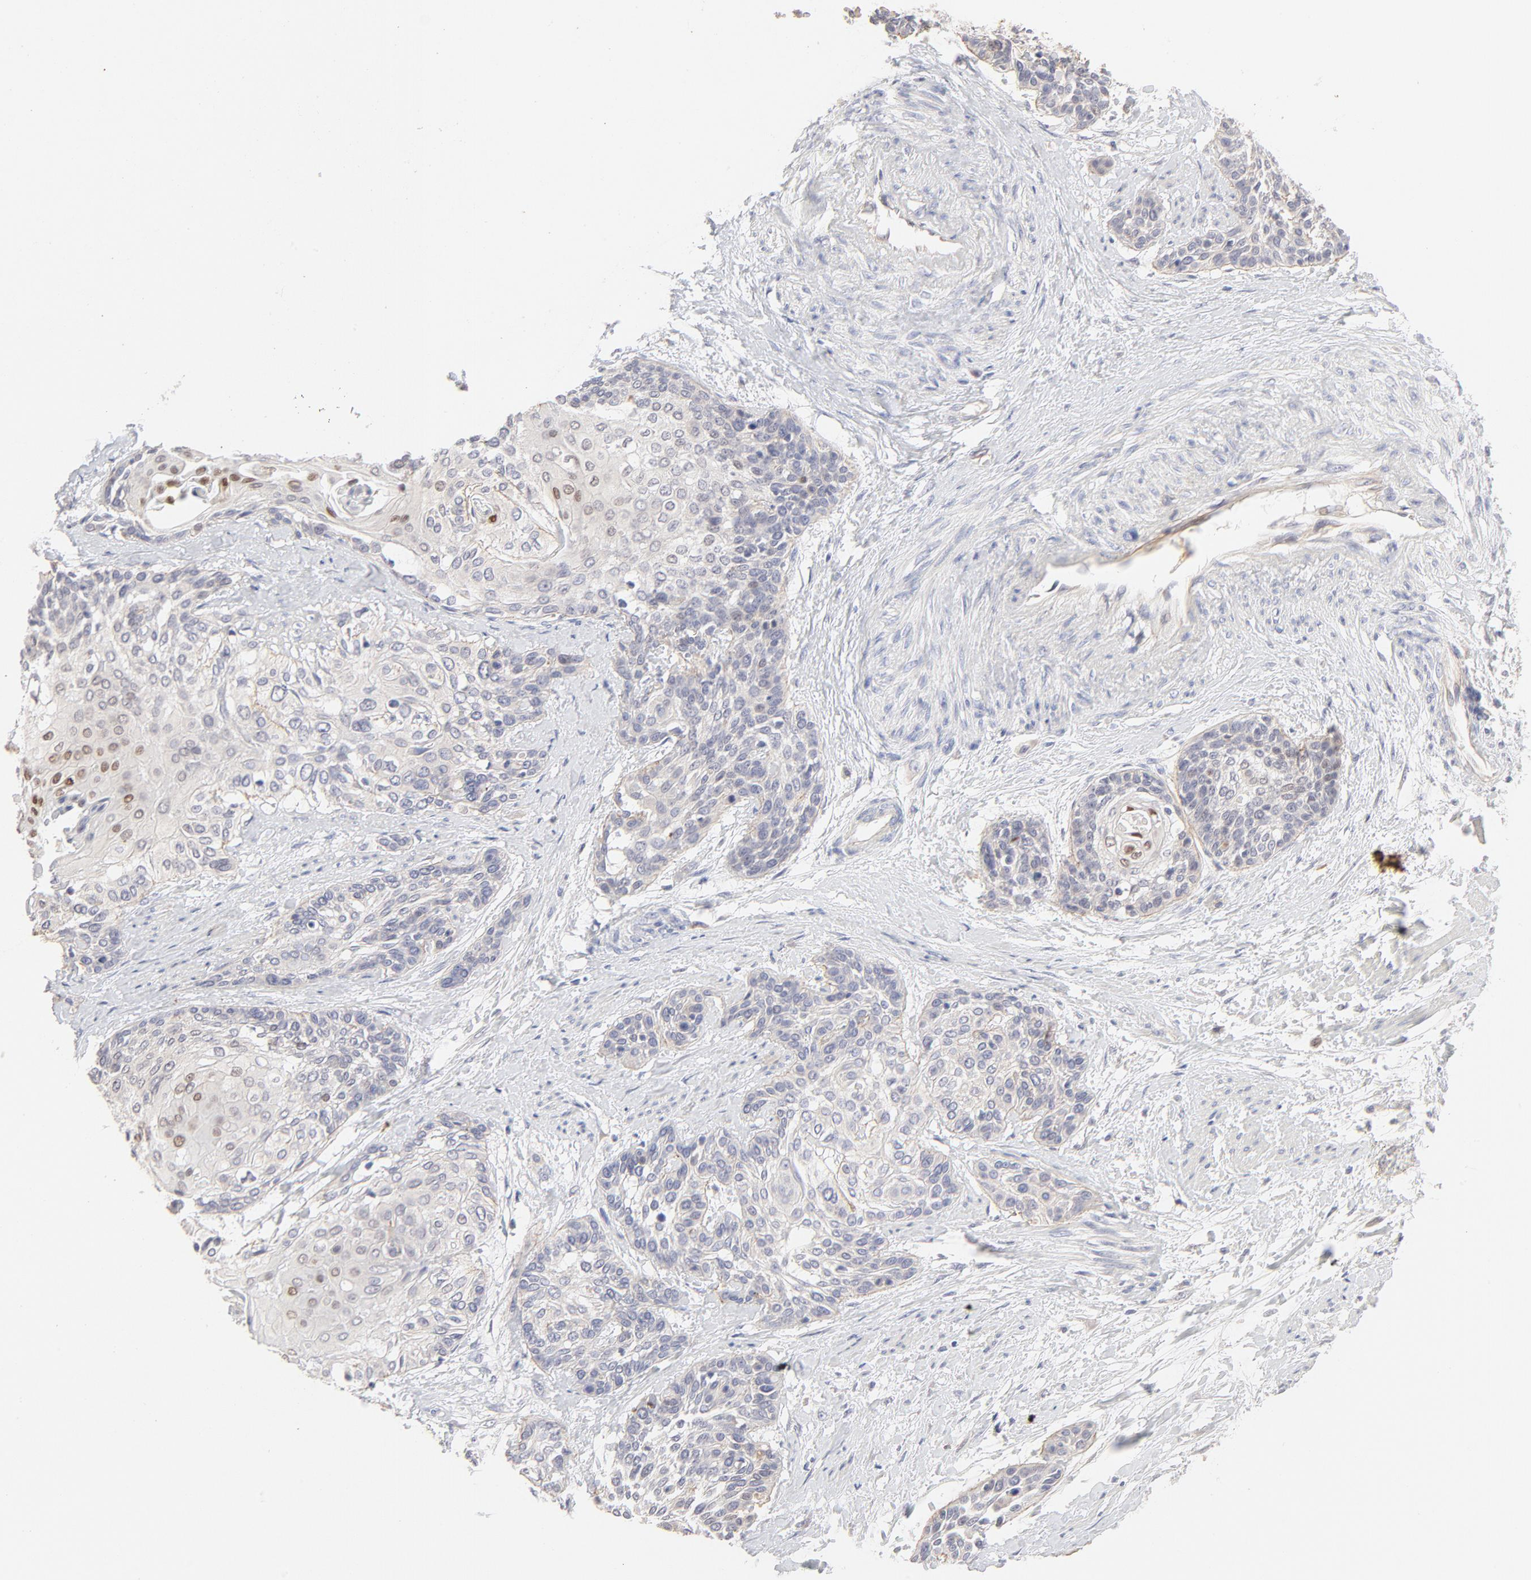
{"staining": {"intensity": "weak", "quantity": "<25%", "location": "nuclear"}, "tissue": "cervical cancer", "cell_type": "Tumor cells", "image_type": "cancer", "snomed": [{"axis": "morphology", "description": "Squamous cell carcinoma, NOS"}, {"axis": "topography", "description": "Cervix"}], "caption": "The immunohistochemistry image has no significant staining in tumor cells of squamous cell carcinoma (cervical) tissue.", "gene": "ELF3", "patient": {"sex": "female", "age": 57}}